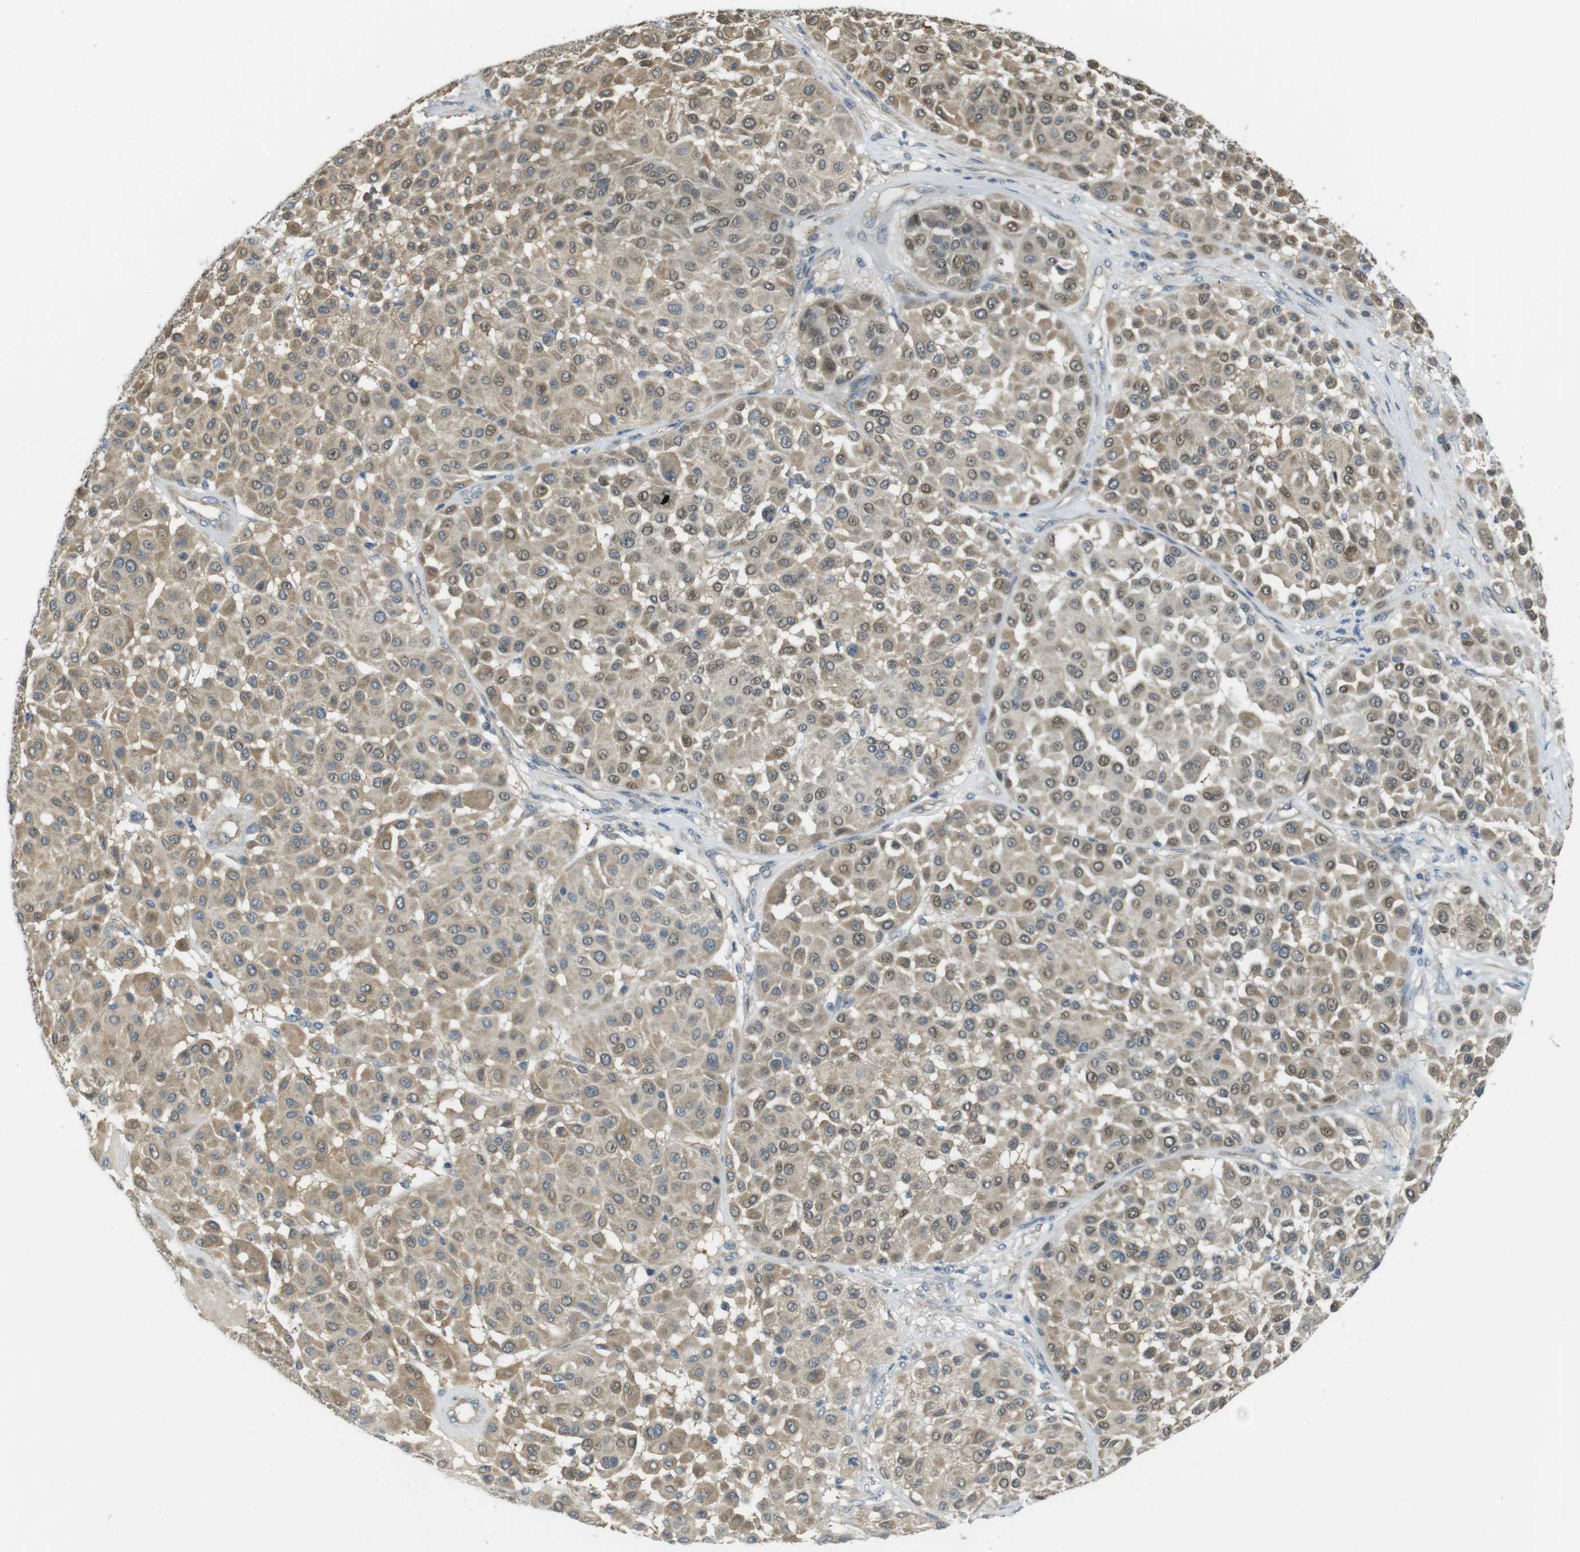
{"staining": {"intensity": "weak", "quantity": ">75%", "location": "cytoplasmic/membranous,nuclear"}, "tissue": "melanoma", "cell_type": "Tumor cells", "image_type": "cancer", "snomed": [{"axis": "morphology", "description": "Malignant melanoma, Metastatic site"}, {"axis": "topography", "description": "Soft tissue"}], "caption": "Melanoma tissue shows weak cytoplasmic/membranous and nuclear positivity in approximately >75% of tumor cells, visualized by immunohistochemistry. (IHC, brightfield microscopy, high magnification).", "gene": "ABHD15", "patient": {"sex": "male", "age": 41}}